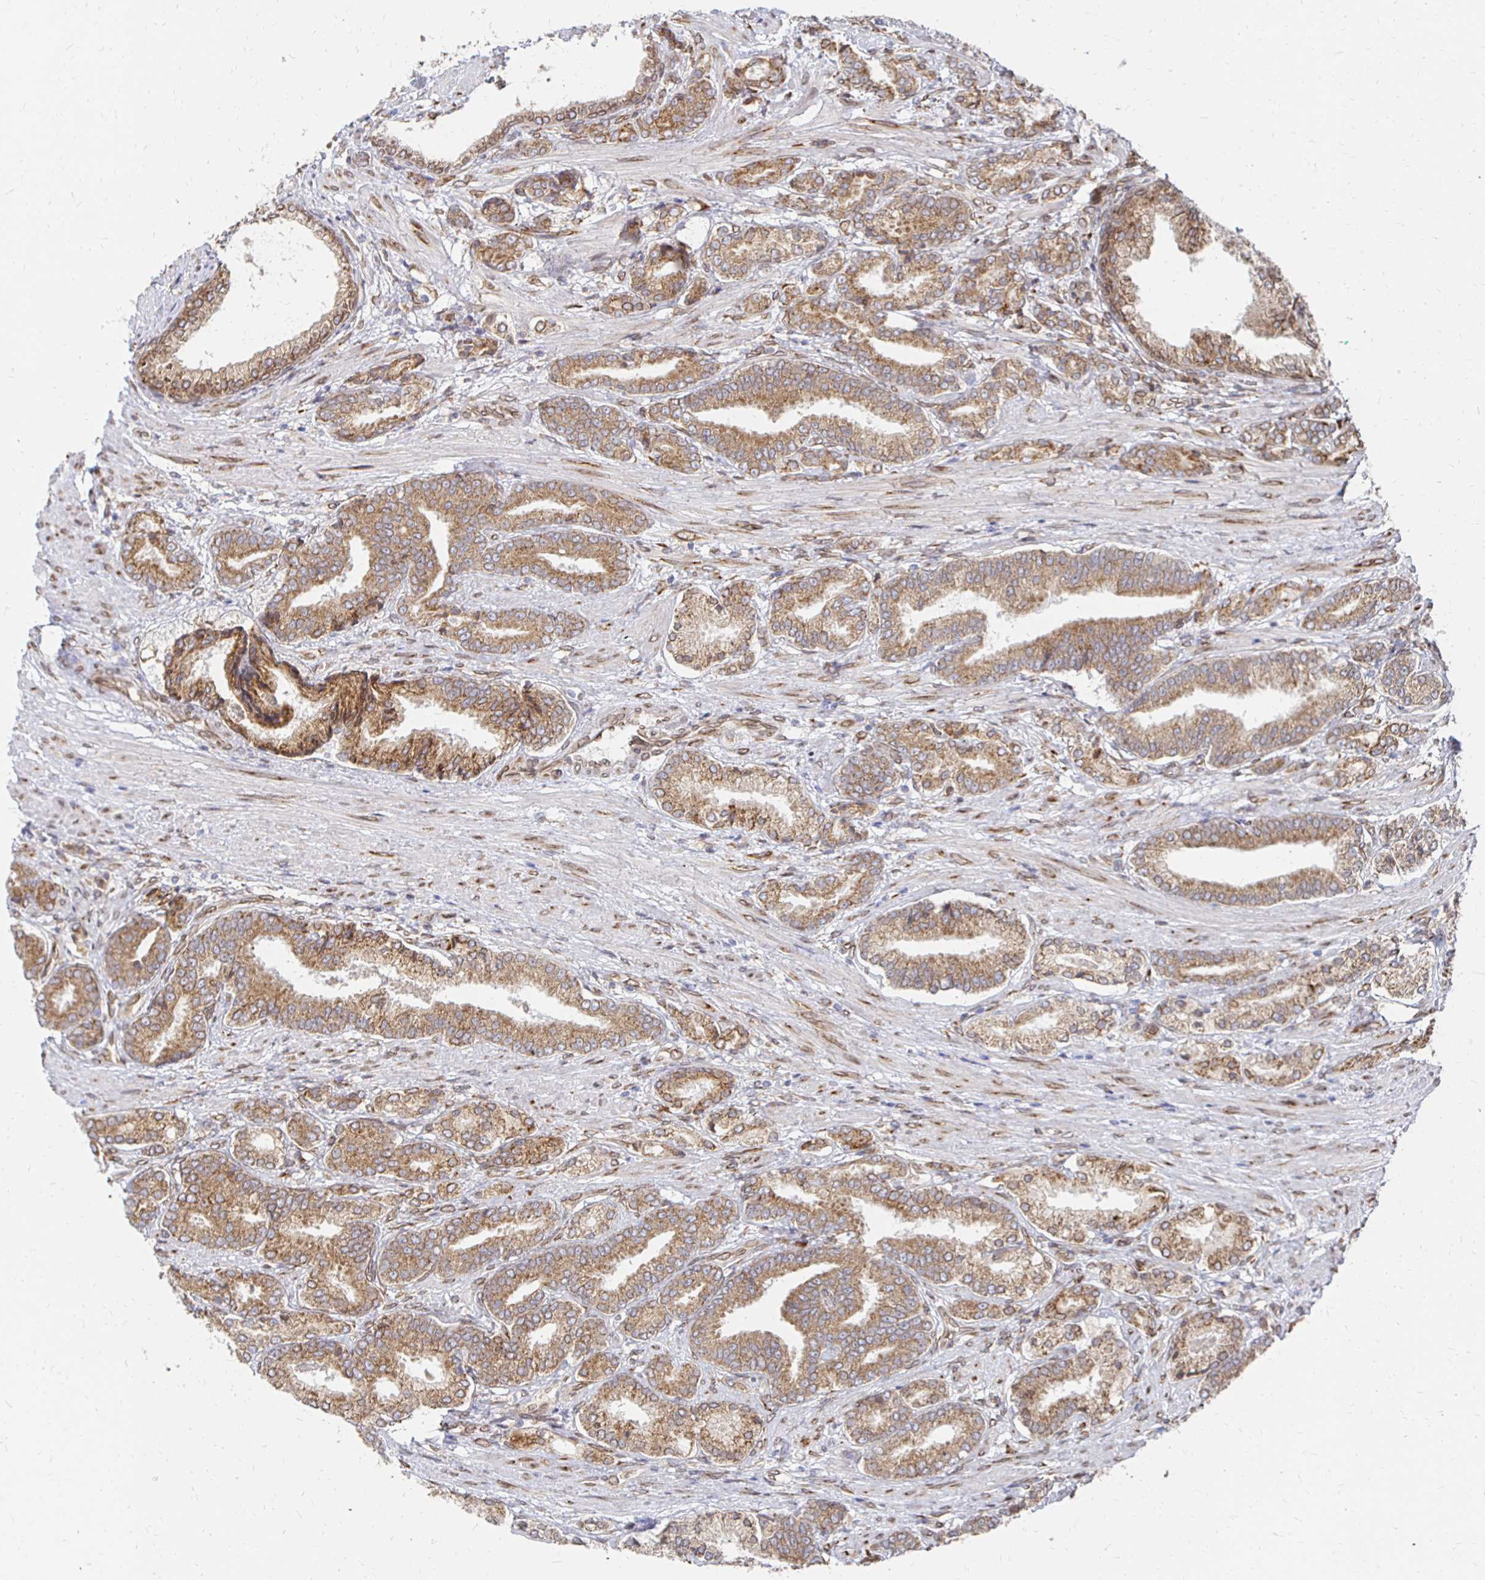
{"staining": {"intensity": "moderate", "quantity": ">75%", "location": "cytoplasmic/membranous,nuclear"}, "tissue": "prostate cancer", "cell_type": "Tumor cells", "image_type": "cancer", "snomed": [{"axis": "morphology", "description": "Adenocarcinoma, High grade"}, {"axis": "topography", "description": "Prostate and seminal vesicle, NOS"}], "caption": "Immunohistochemical staining of high-grade adenocarcinoma (prostate) demonstrates moderate cytoplasmic/membranous and nuclear protein staining in approximately >75% of tumor cells.", "gene": "PELI3", "patient": {"sex": "male", "age": 61}}